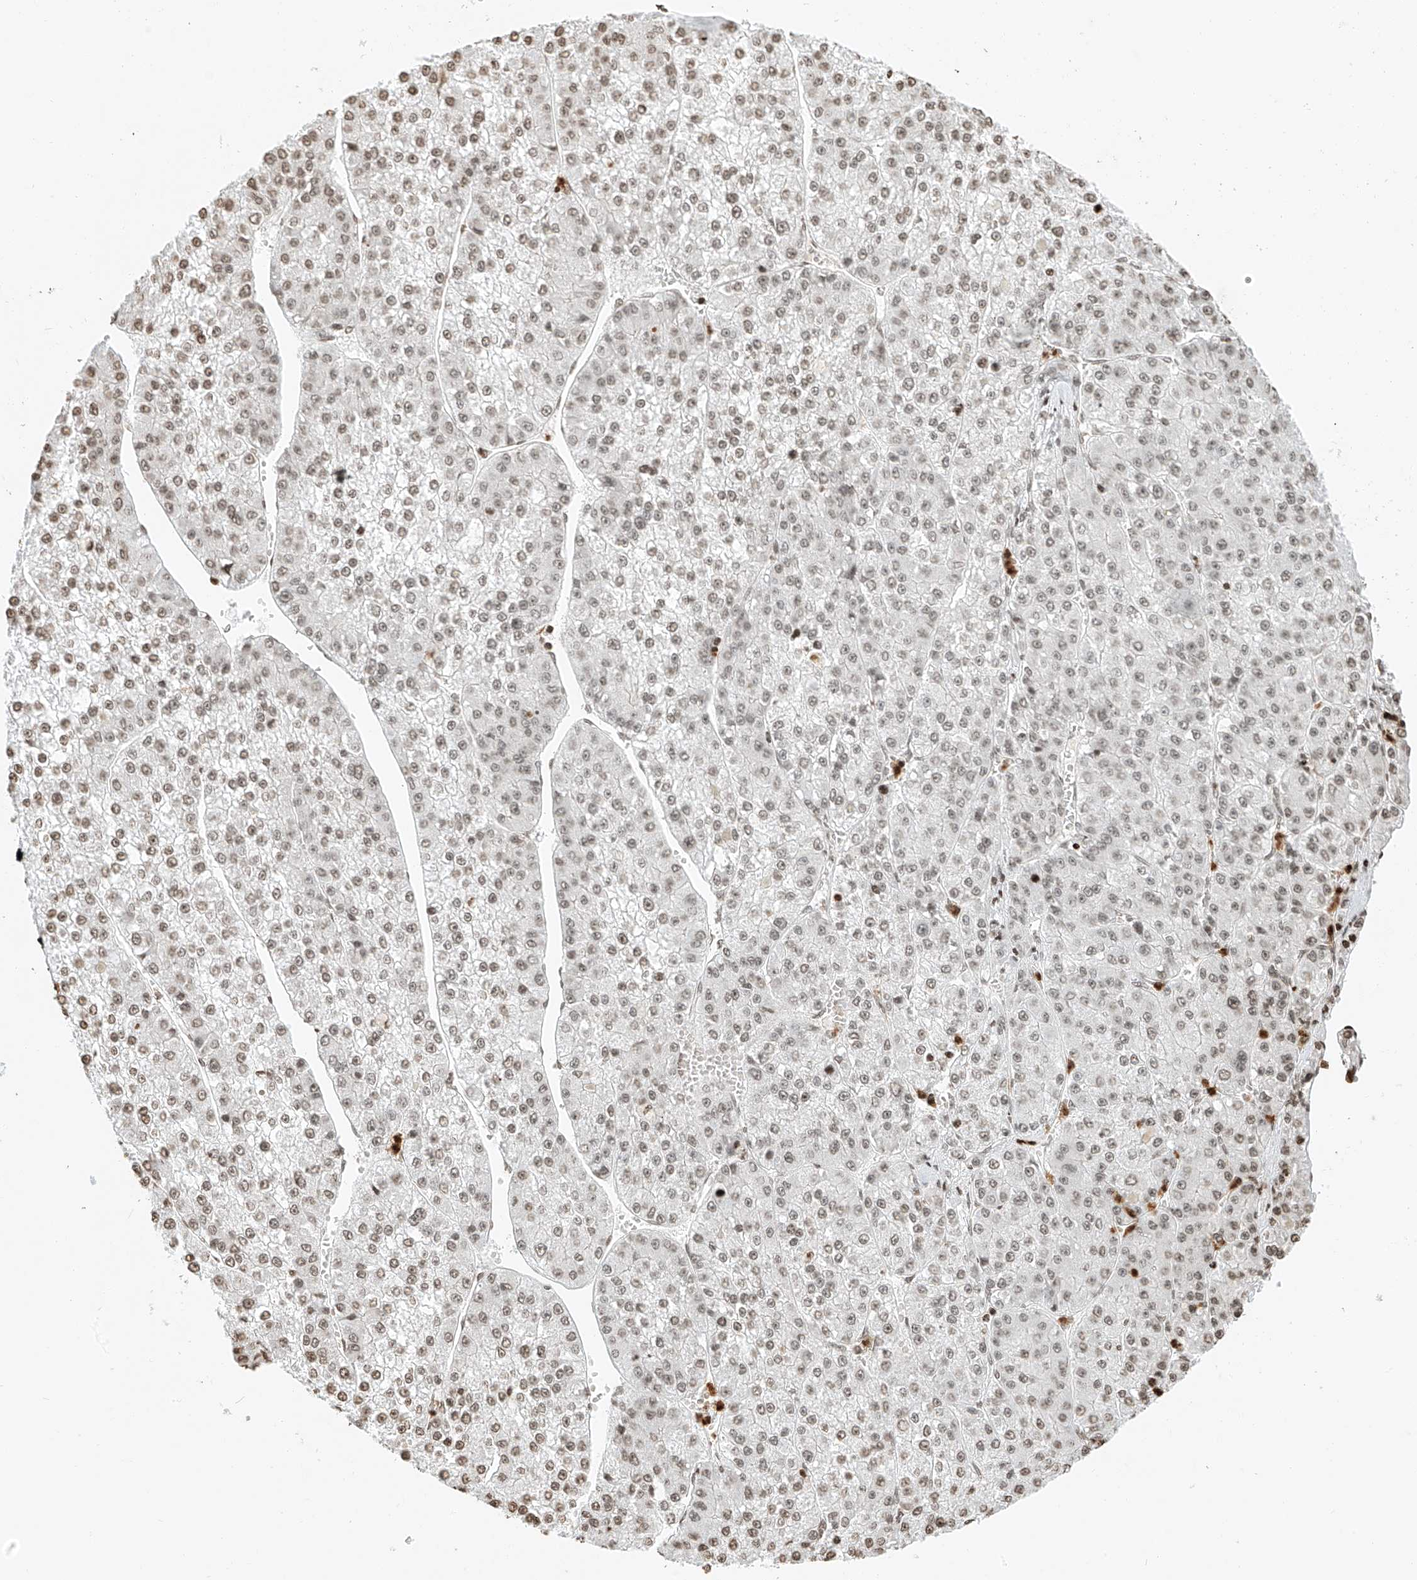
{"staining": {"intensity": "moderate", "quantity": ">75%", "location": "nuclear"}, "tissue": "liver cancer", "cell_type": "Tumor cells", "image_type": "cancer", "snomed": [{"axis": "morphology", "description": "Carcinoma, Hepatocellular, NOS"}, {"axis": "topography", "description": "Liver"}], "caption": "Moderate nuclear expression is identified in approximately >75% of tumor cells in liver cancer.", "gene": "C17orf58", "patient": {"sex": "female", "age": 73}}